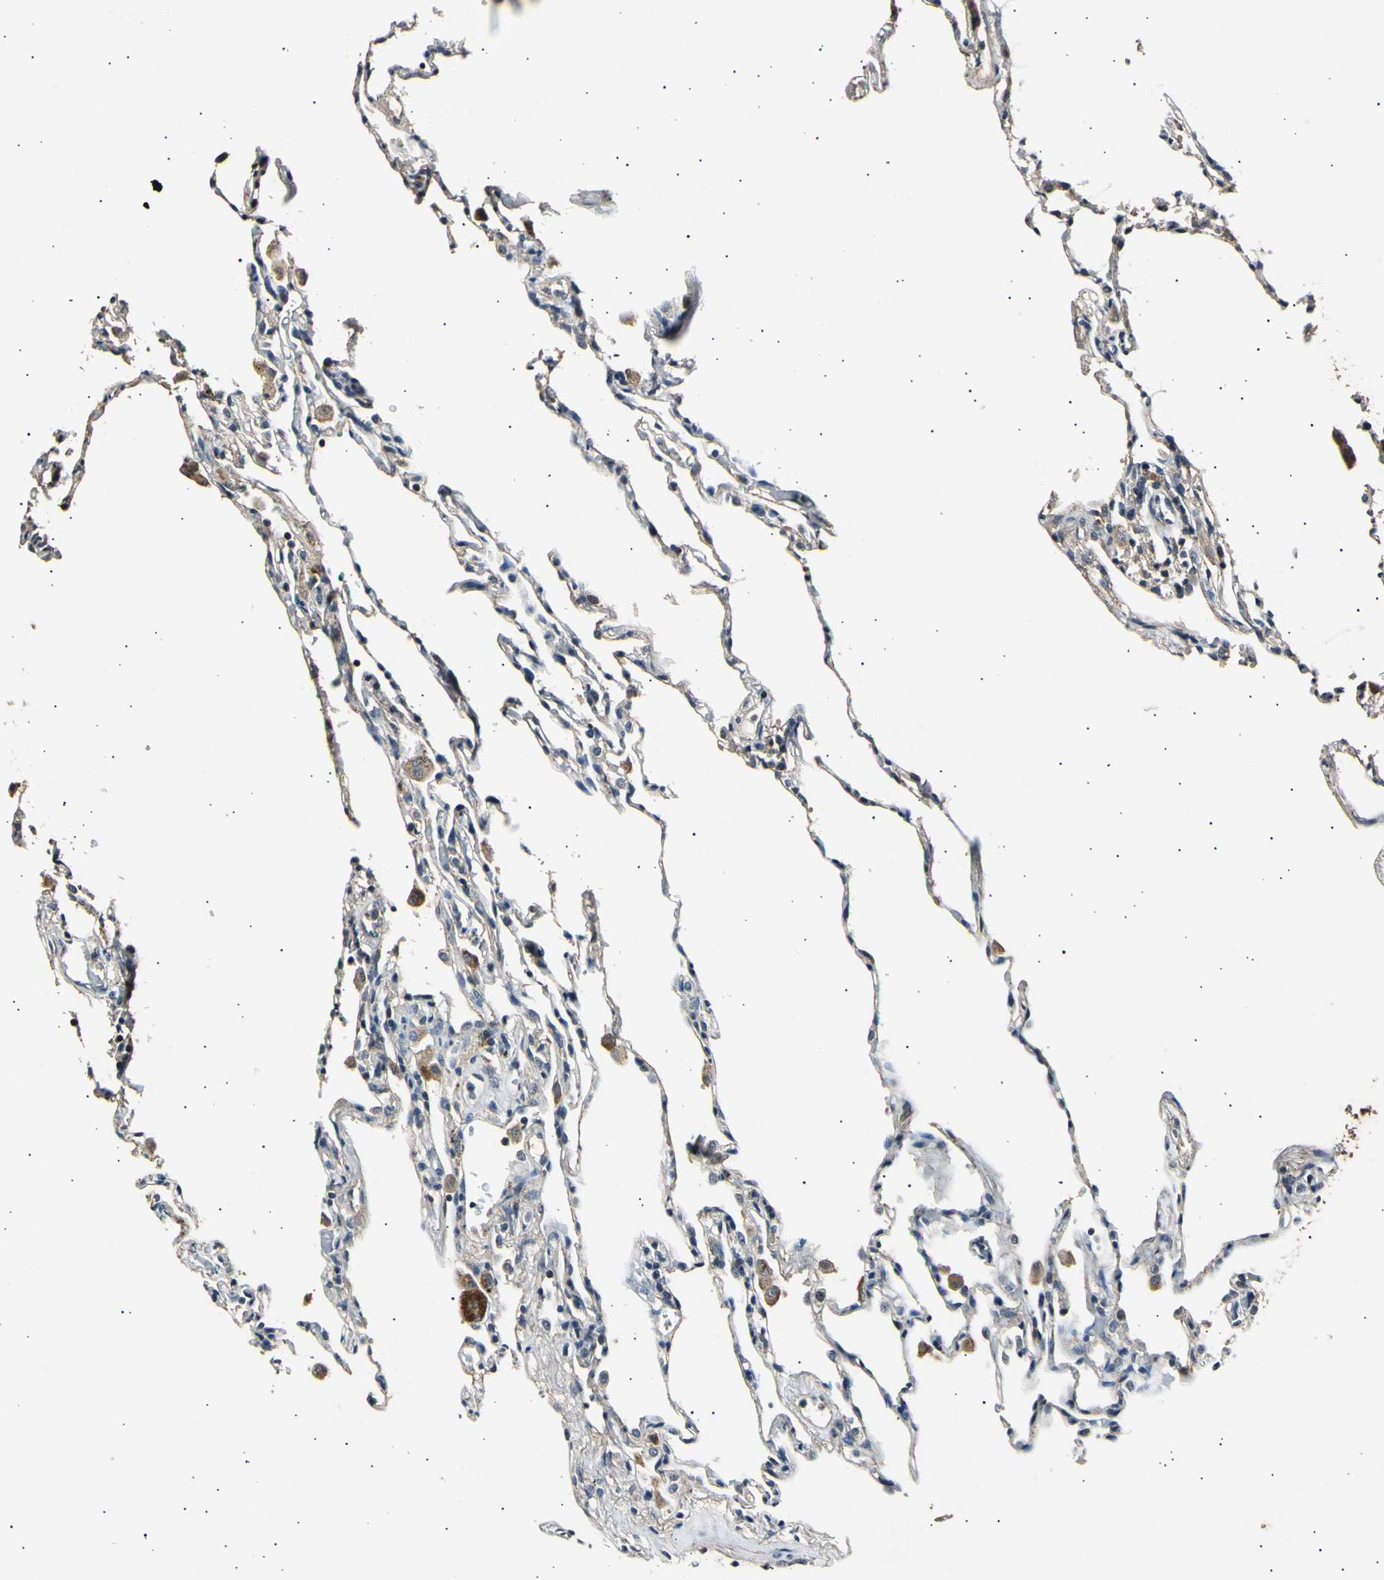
{"staining": {"intensity": "negative", "quantity": "none", "location": "none"}, "tissue": "lung", "cell_type": "Alveolar cells", "image_type": "normal", "snomed": [{"axis": "morphology", "description": "Normal tissue, NOS"}, {"axis": "topography", "description": "Lung"}], "caption": "The micrograph displays no staining of alveolar cells in unremarkable lung.", "gene": "ADCY3", "patient": {"sex": "male", "age": 59}}